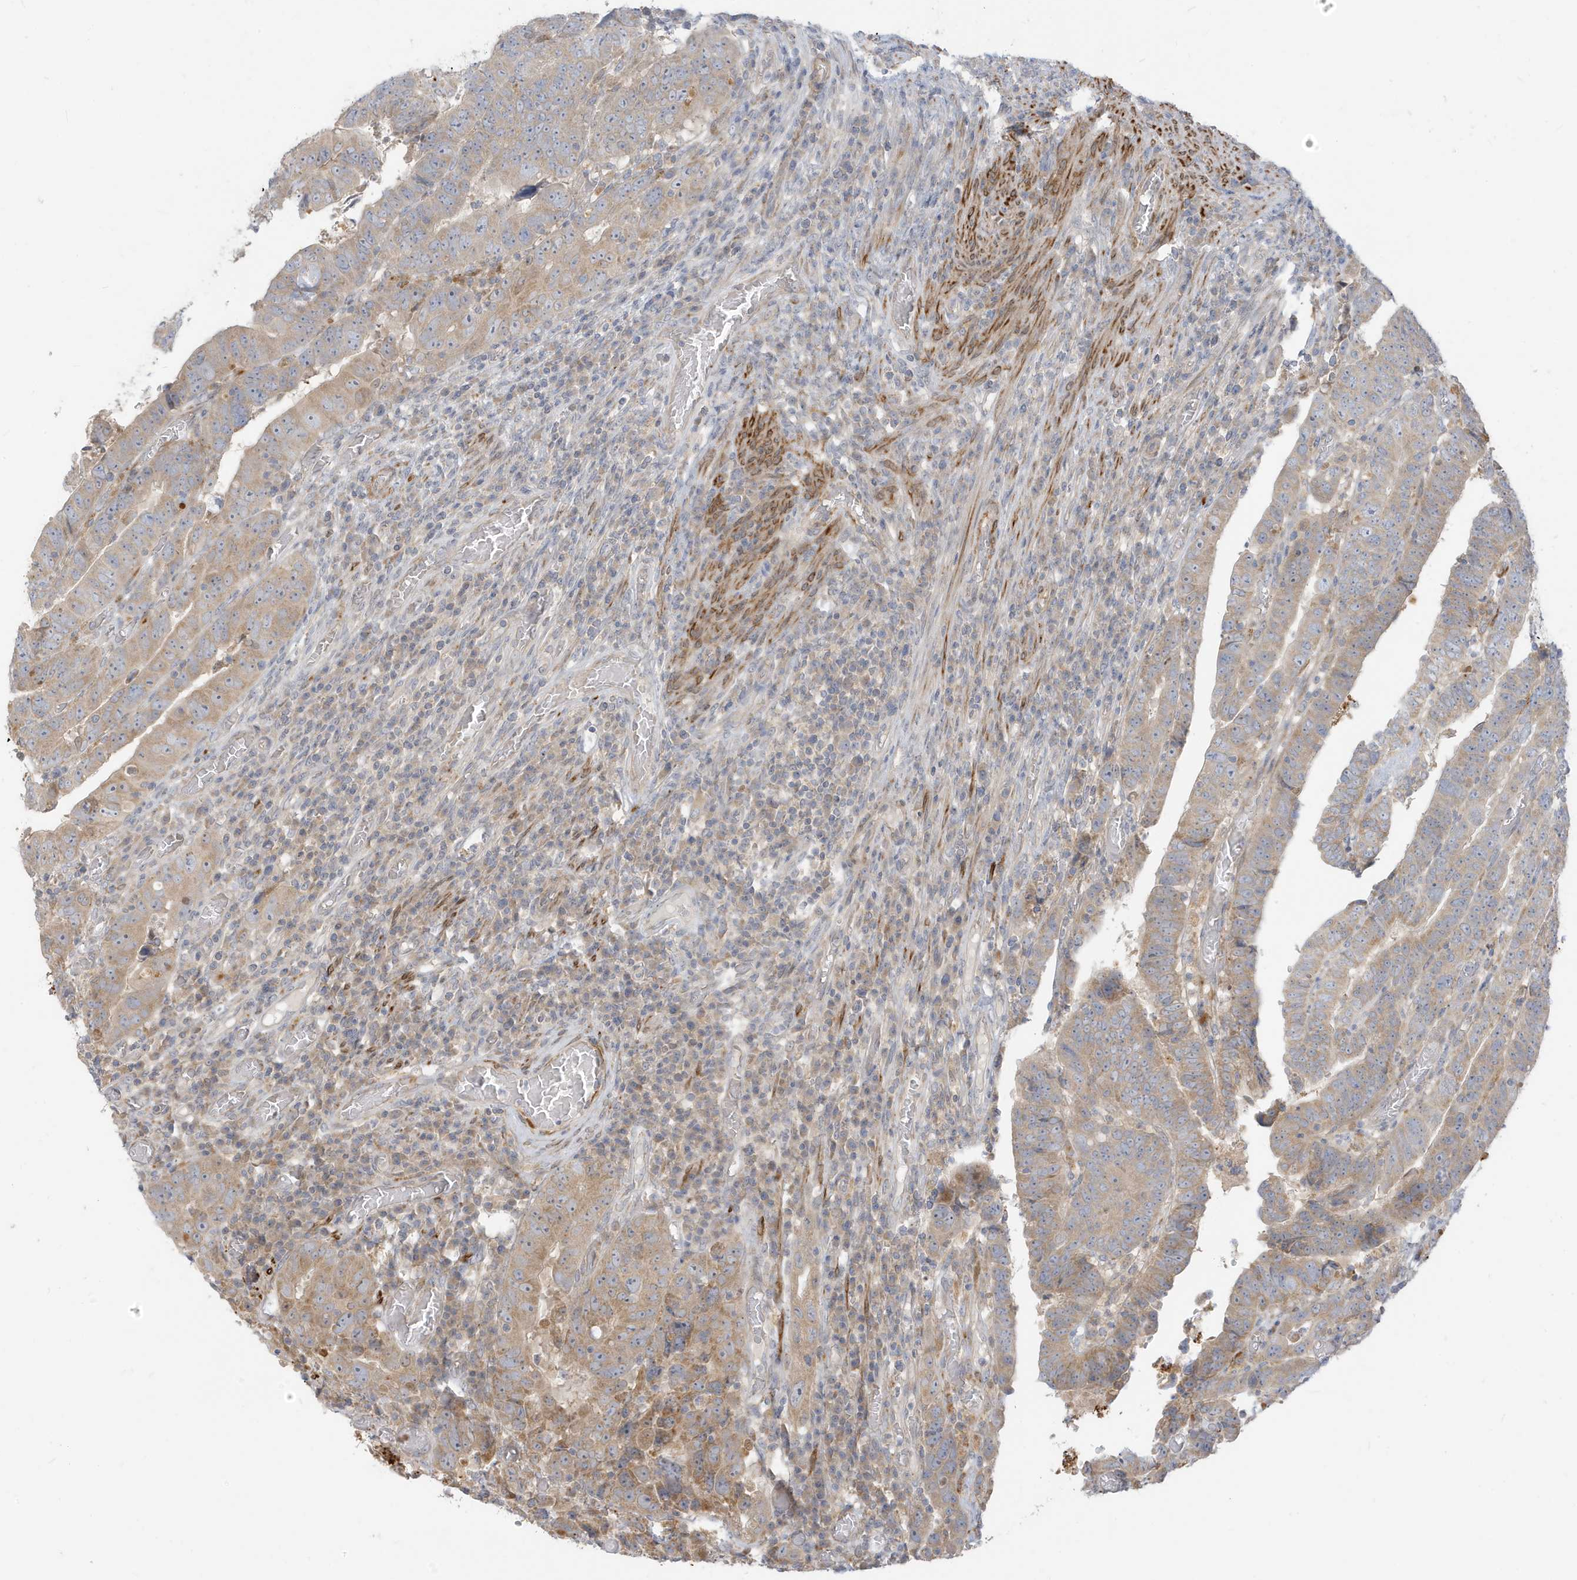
{"staining": {"intensity": "weak", "quantity": ">75%", "location": "cytoplasmic/membranous"}, "tissue": "colorectal cancer", "cell_type": "Tumor cells", "image_type": "cancer", "snomed": [{"axis": "morphology", "description": "Normal tissue, NOS"}, {"axis": "morphology", "description": "Adenocarcinoma, NOS"}, {"axis": "topography", "description": "Rectum"}], "caption": "A micrograph showing weak cytoplasmic/membranous staining in about >75% of tumor cells in colorectal adenocarcinoma, as visualized by brown immunohistochemical staining.", "gene": "MCOLN1", "patient": {"sex": "female", "age": 65}}